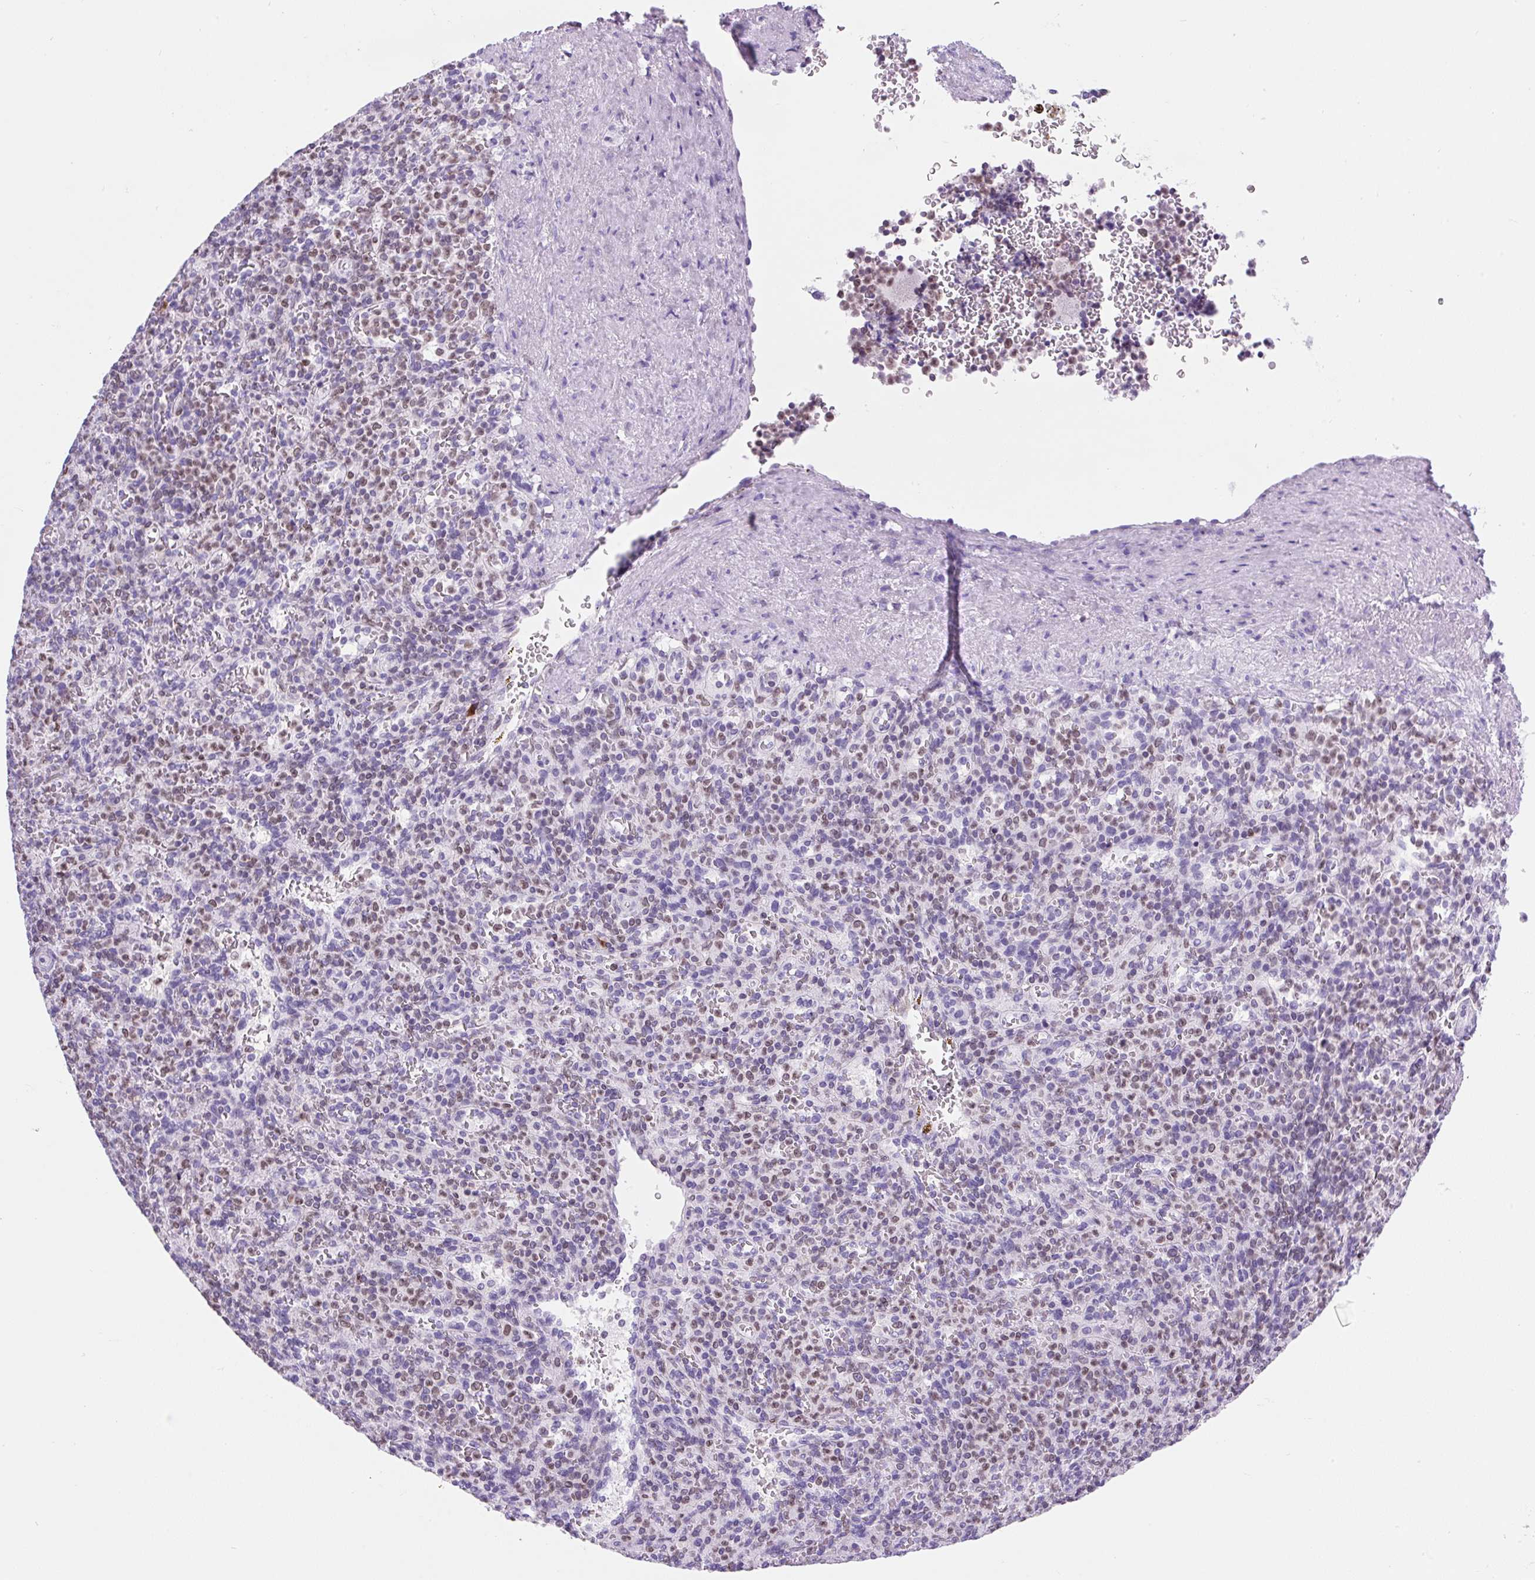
{"staining": {"intensity": "weak", "quantity": "<25%", "location": "nuclear"}, "tissue": "spleen", "cell_type": "Cells in red pulp", "image_type": "normal", "snomed": [{"axis": "morphology", "description": "Normal tissue, NOS"}, {"axis": "topography", "description": "Spleen"}], "caption": "Human spleen stained for a protein using immunohistochemistry (IHC) shows no positivity in cells in red pulp.", "gene": "VPREB1", "patient": {"sex": "female", "age": 74}}